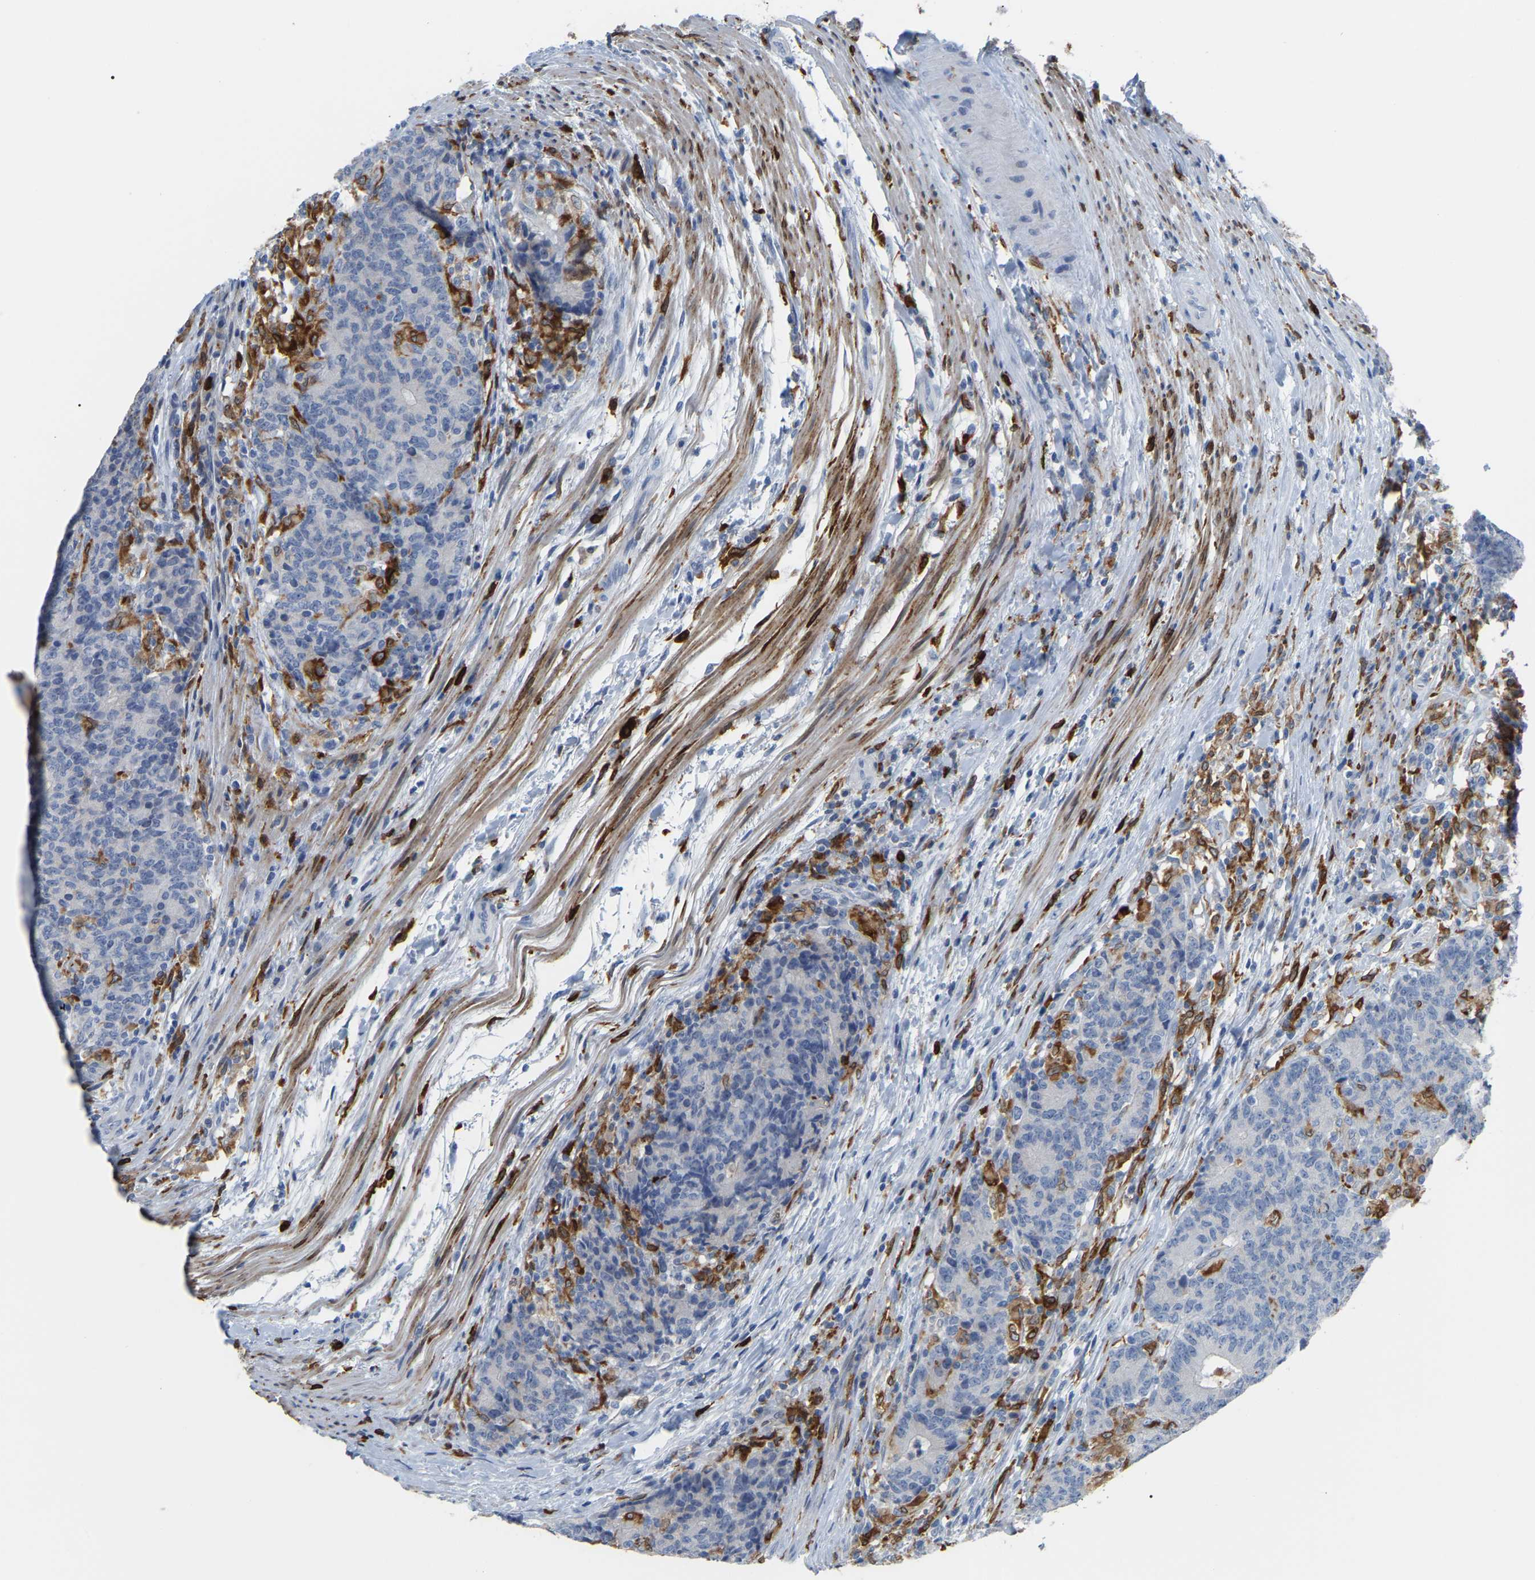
{"staining": {"intensity": "negative", "quantity": "none", "location": "none"}, "tissue": "colorectal cancer", "cell_type": "Tumor cells", "image_type": "cancer", "snomed": [{"axis": "morphology", "description": "Normal tissue, NOS"}, {"axis": "morphology", "description": "Adenocarcinoma, NOS"}, {"axis": "topography", "description": "Colon"}], "caption": "An immunohistochemistry (IHC) image of colorectal cancer (adenocarcinoma) is shown. There is no staining in tumor cells of colorectal cancer (adenocarcinoma).", "gene": "PTGS1", "patient": {"sex": "female", "age": 75}}